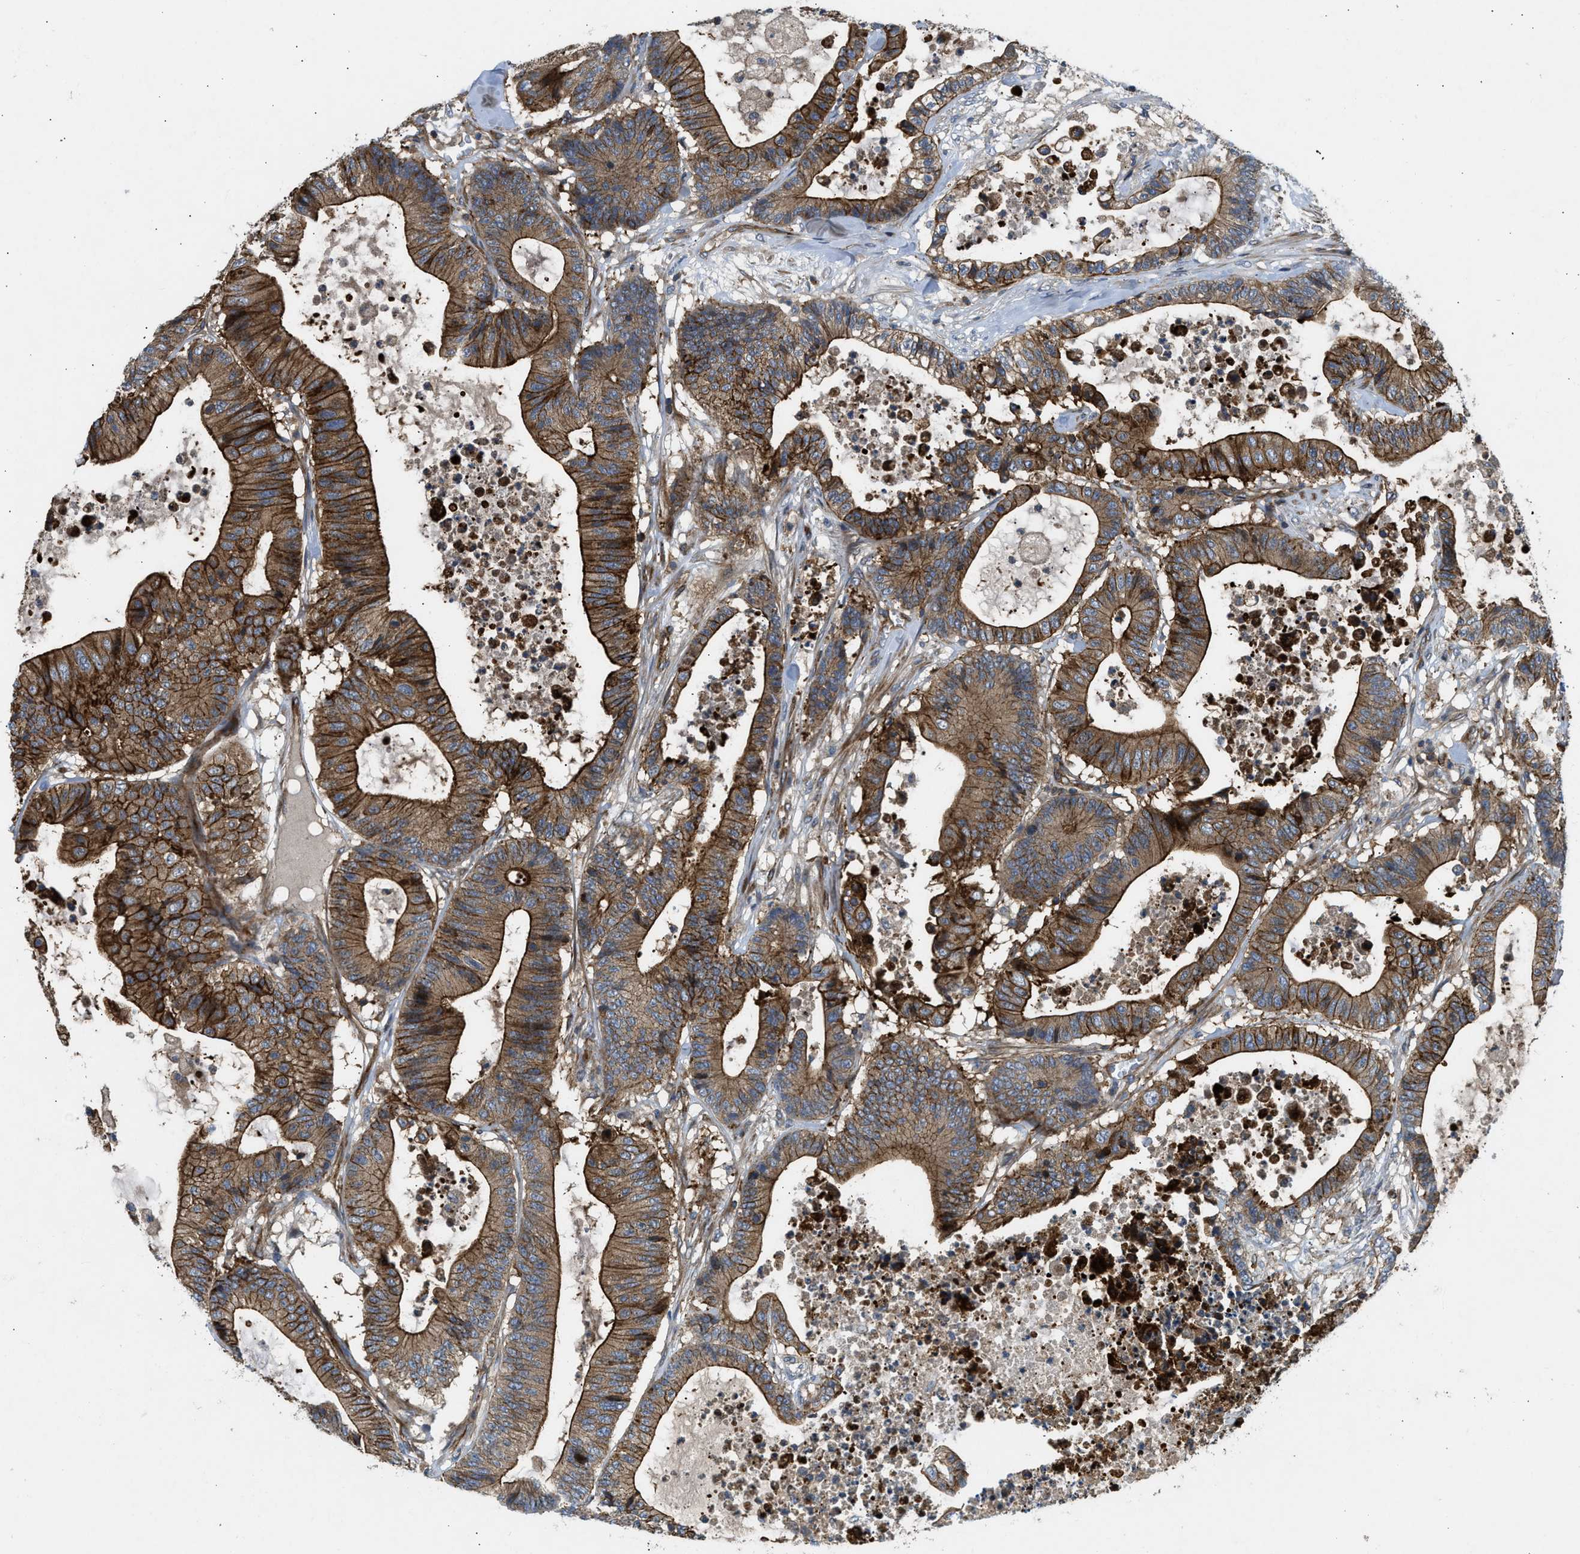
{"staining": {"intensity": "strong", "quantity": ">75%", "location": "cytoplasmic/membranous"}, "tissue": "colorectal cancer", "cell_type": "Tumor cells", "image_type": "cancer", "snomed": [{"axis": "morphology", "description": "Adenocarcinoma, NOS"}, {"axis": "topography", "description": "Colon"}], "caption": "Colorectal cancer (adenocarcinoma) was stained to show a protein in brown. There is high levels of strong cytoplasmic/membranous positivity in approximately >75% of tumor cells. (Stains: DAB in brown, nuclei in blue, Microscopy: brightfield microscopy at high magnification).", "gene": "NYNRIN", "patient": {"sex": "female", "age": 84}}